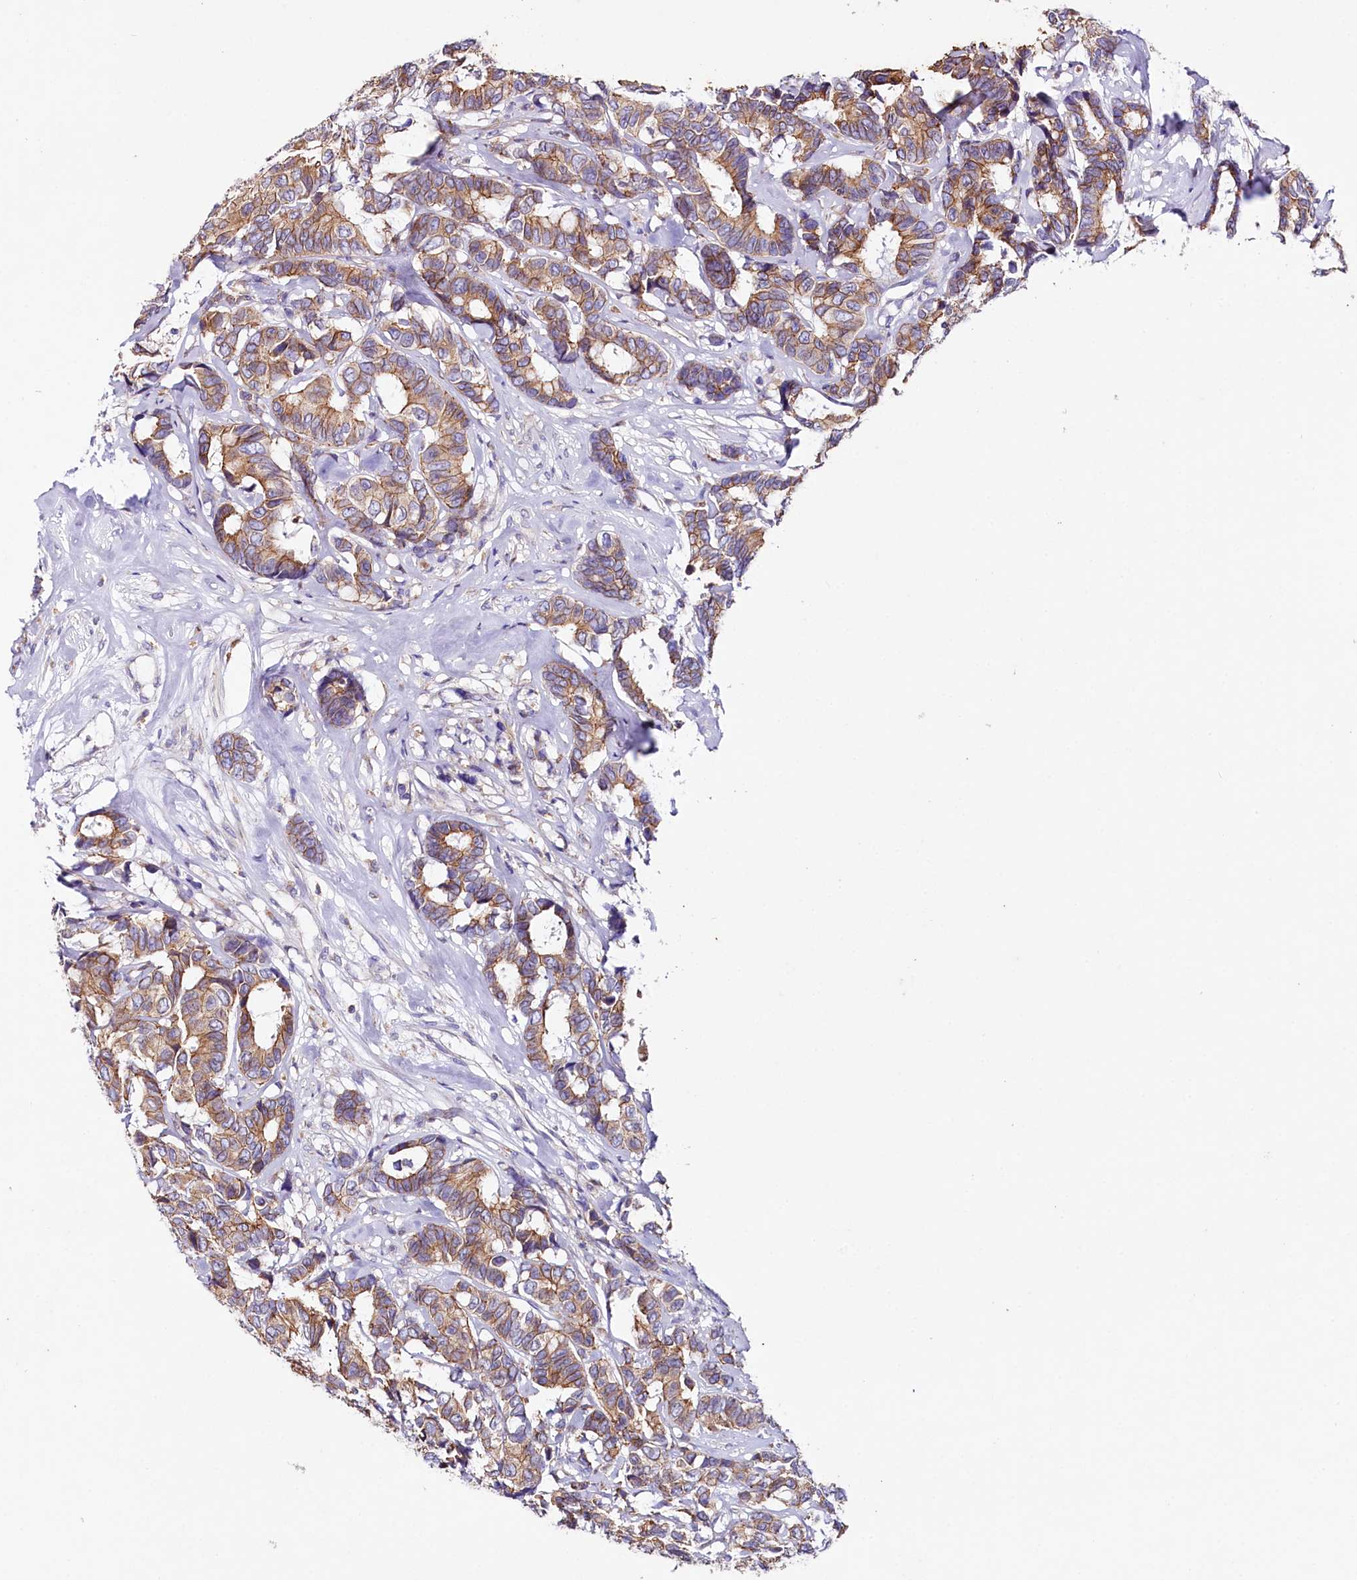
{"staining": {"intensity": "moderate", "quantity": ">75%", "location": "cytoplasmic/membranous"}, "tissue": "breast cancer", "cell_type": "Tumor cells", "image_type": "cancer", "snomed": [{"axis": "morphology", "description": "Duct carcinoma"}, {"axis": "topography", "description": "Breast"}], "caption": "Protein staining of invasive ductal carcinoma (breast) tissue shows moderate cytoplasmic/membranous expression in about >75% of tumor cells.", "gene": "SACM1L", "patient": {"sex": "female", "age": 87}}